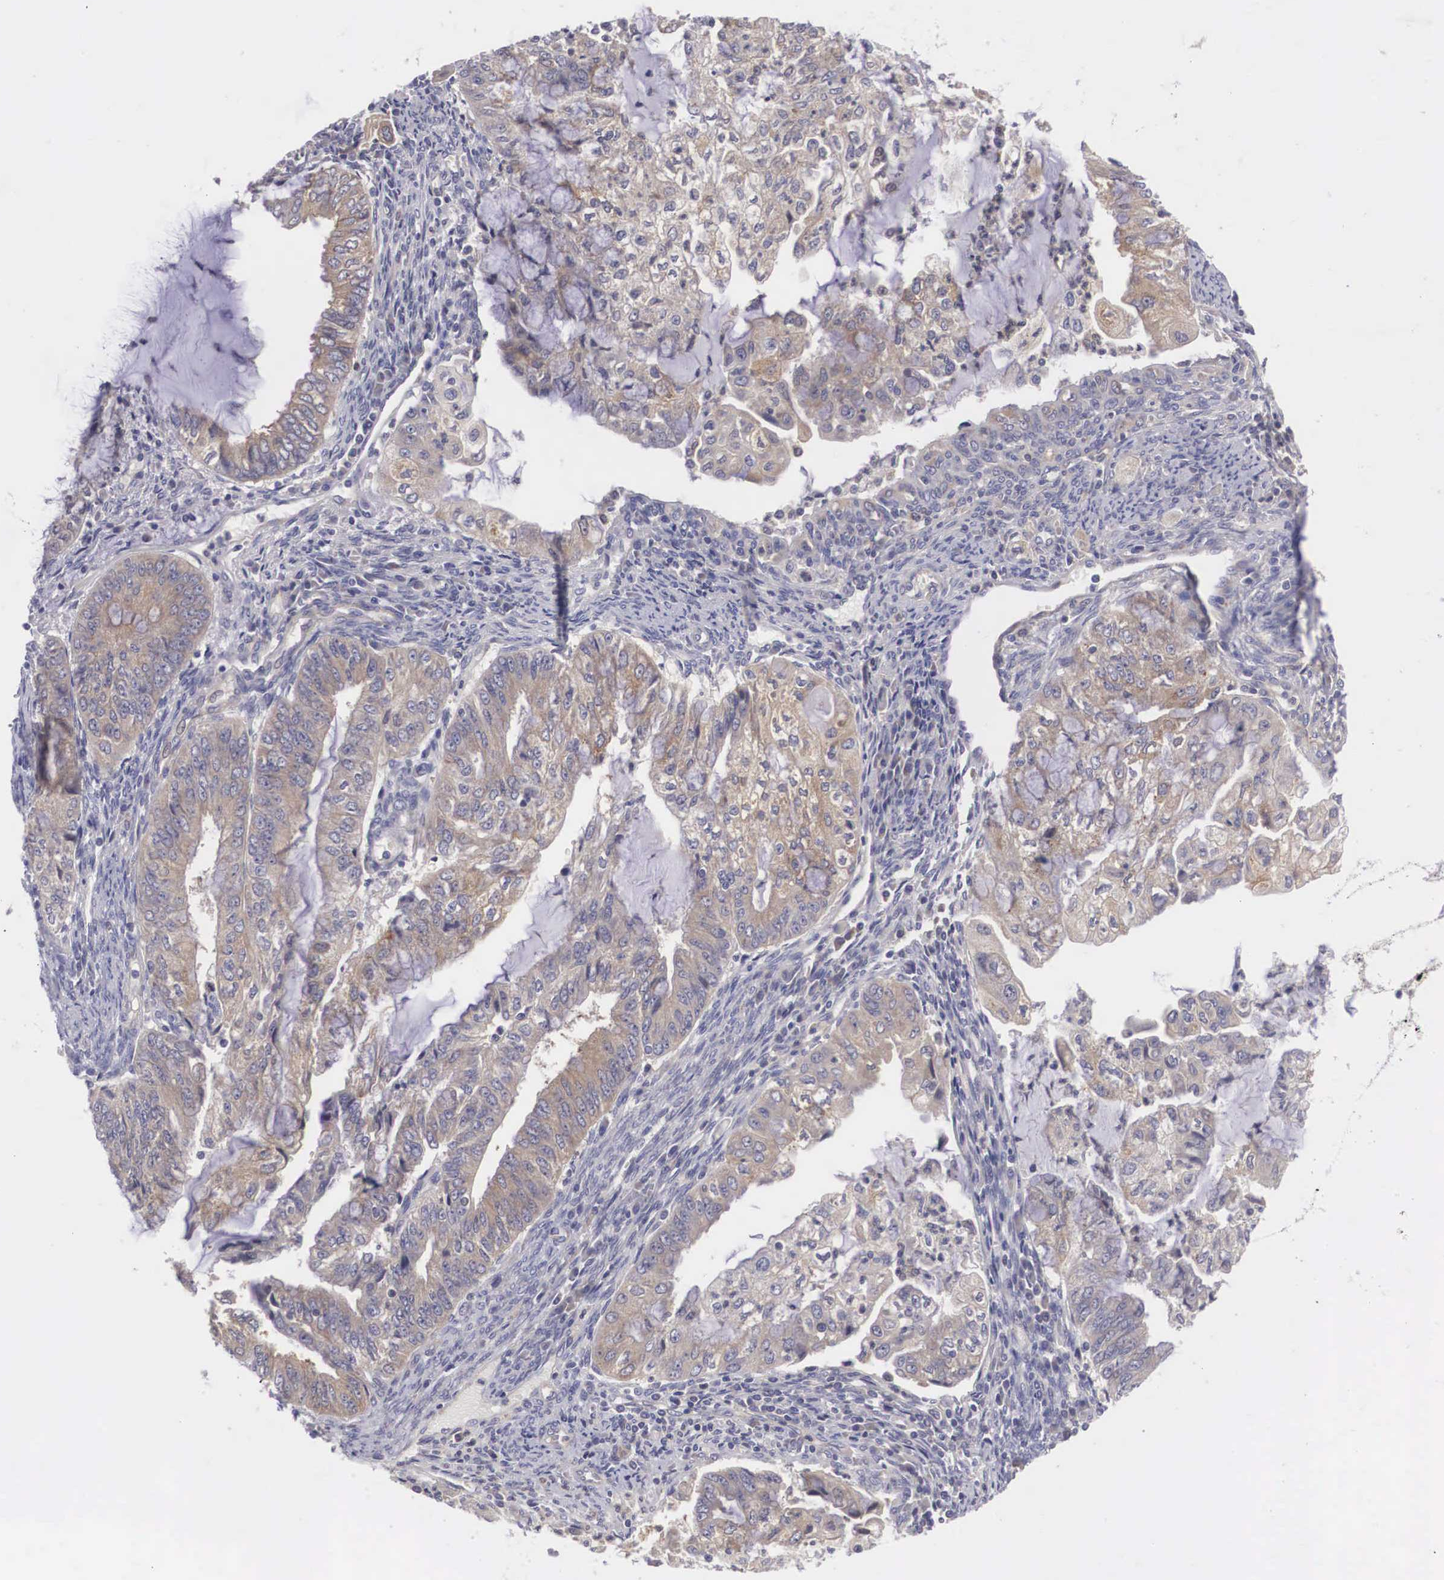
{"staining": {"intensity": "moderate", "quantity": ">75%", "location": "cytoplasmic/membranous"}, "tissue": "endometrial cancer", "cell_type": "Tumor cells", "image_type": "cancer", "snomed": [{"axis": "morphology", "description": "Adenocarcinoma, NOS"}, {"axis": "topography", "description": "Endometrium"}], "caption": "Immunohistochemistry (IHC) of human endometrial adenocarcinoma demonstrates medium levels of moderate cytoplasmic/membranous staining in approximately >75% of tumor cells.", "gene": "GRIPAP1", "patient": {"sex": "female", "age": 75}}